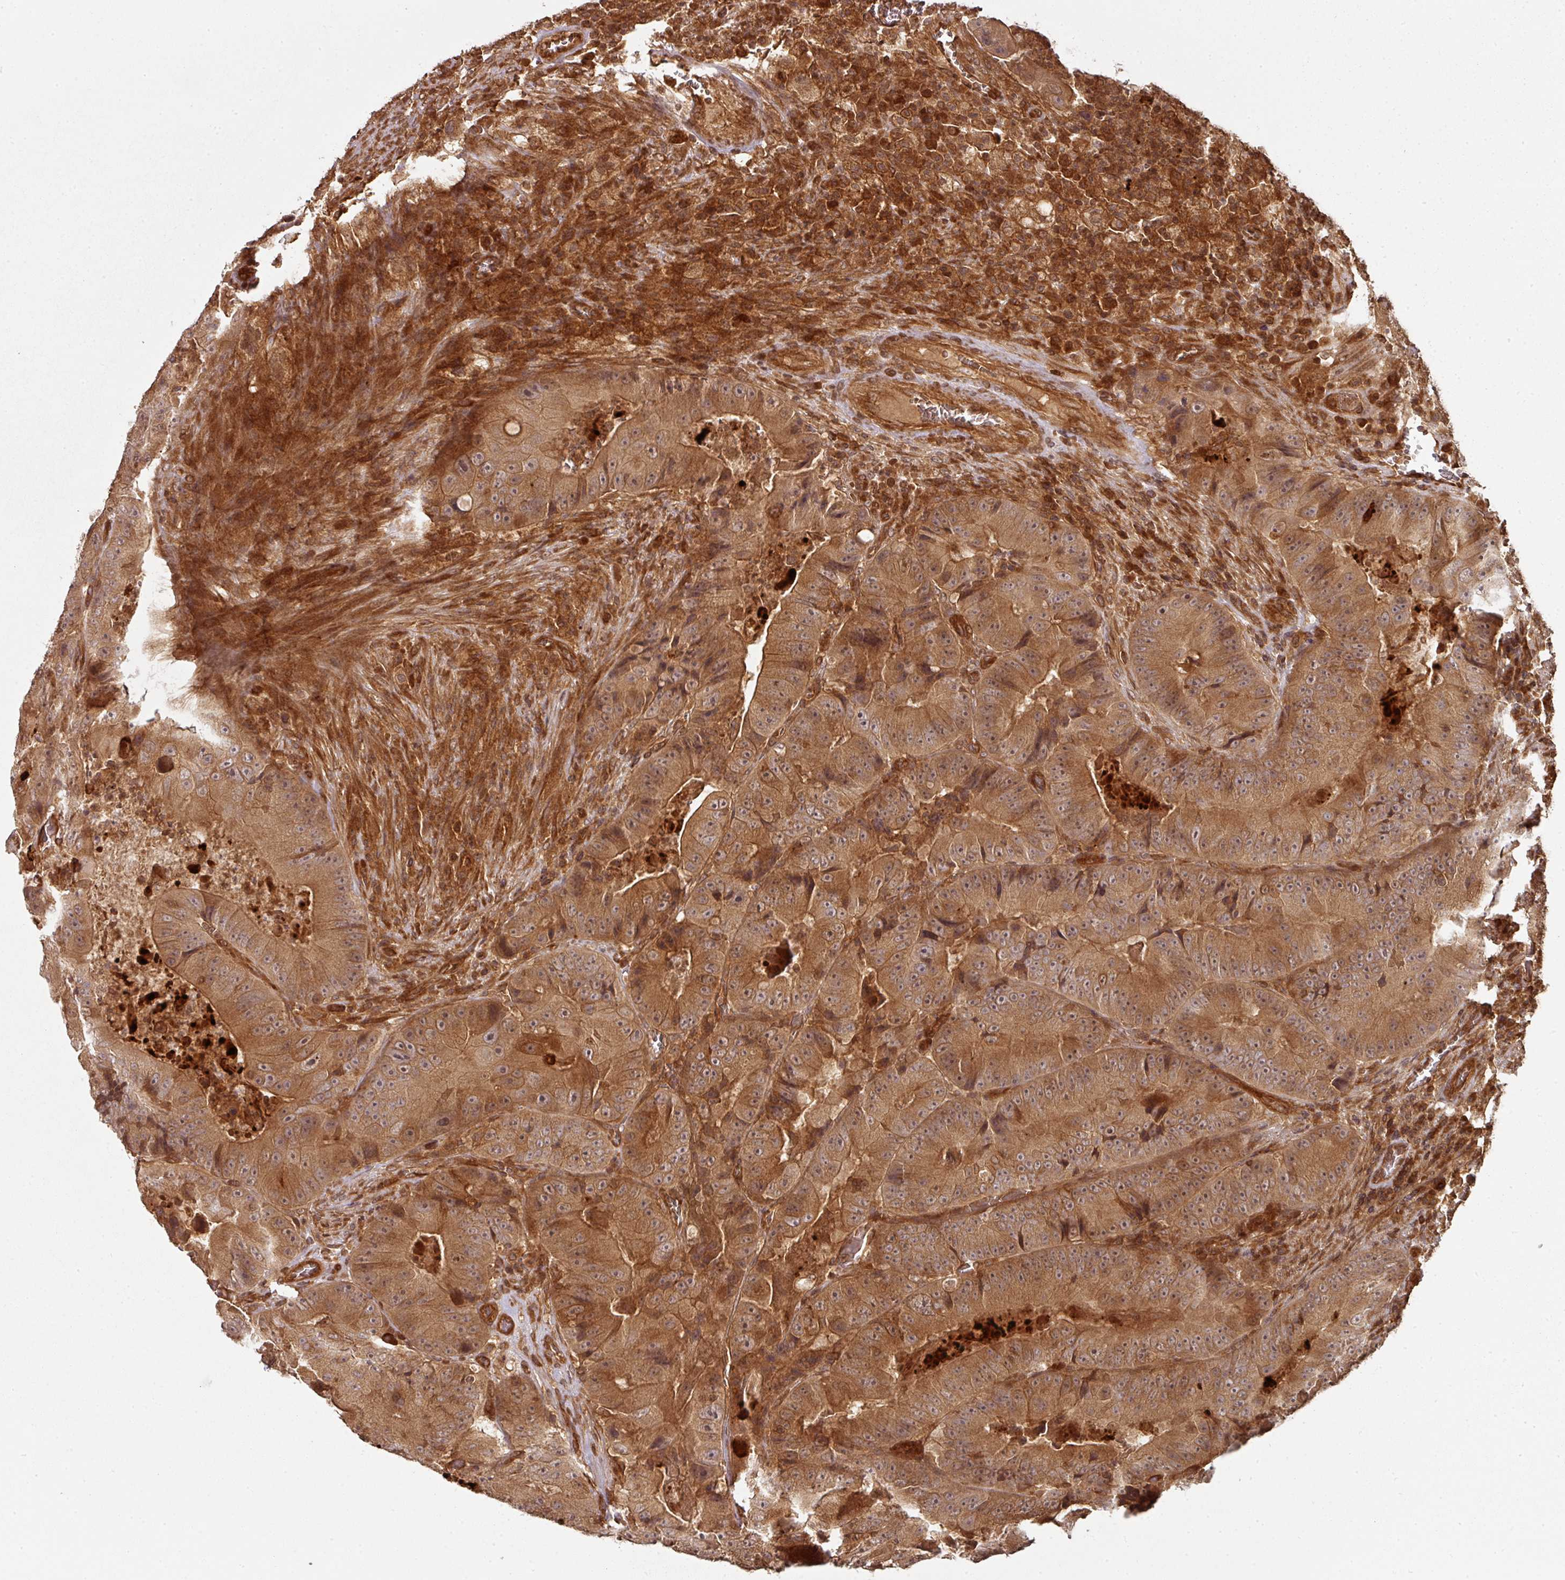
{"staining": {"intensity": "strong", "quantity": ">75%", "location": "cytoplasmic/membranous,nuclear"}, "tissue": "colorectal cancer", "cell_type": "Tumor cells", "image_type": "cancer", "snomed": [{"axis": "morphology", "description": "Adenocarcinoma, NOS"}, {"axis": "topography", "description": "Colon"}], "caption": "Immunohistochemical staining of colorectal cancer (adenocarcinoma) reveals high levels of strong cytoplasmic/membranous and nuclear positivity in approximately >75% of tumor cells. The staining was performed using DAB, with brown indicating positive protein expression. Nuclei are stained blue with hematoxylin.", "gene": "EIF4EBP2", "patient": {"sex": "female", "age": 86}}